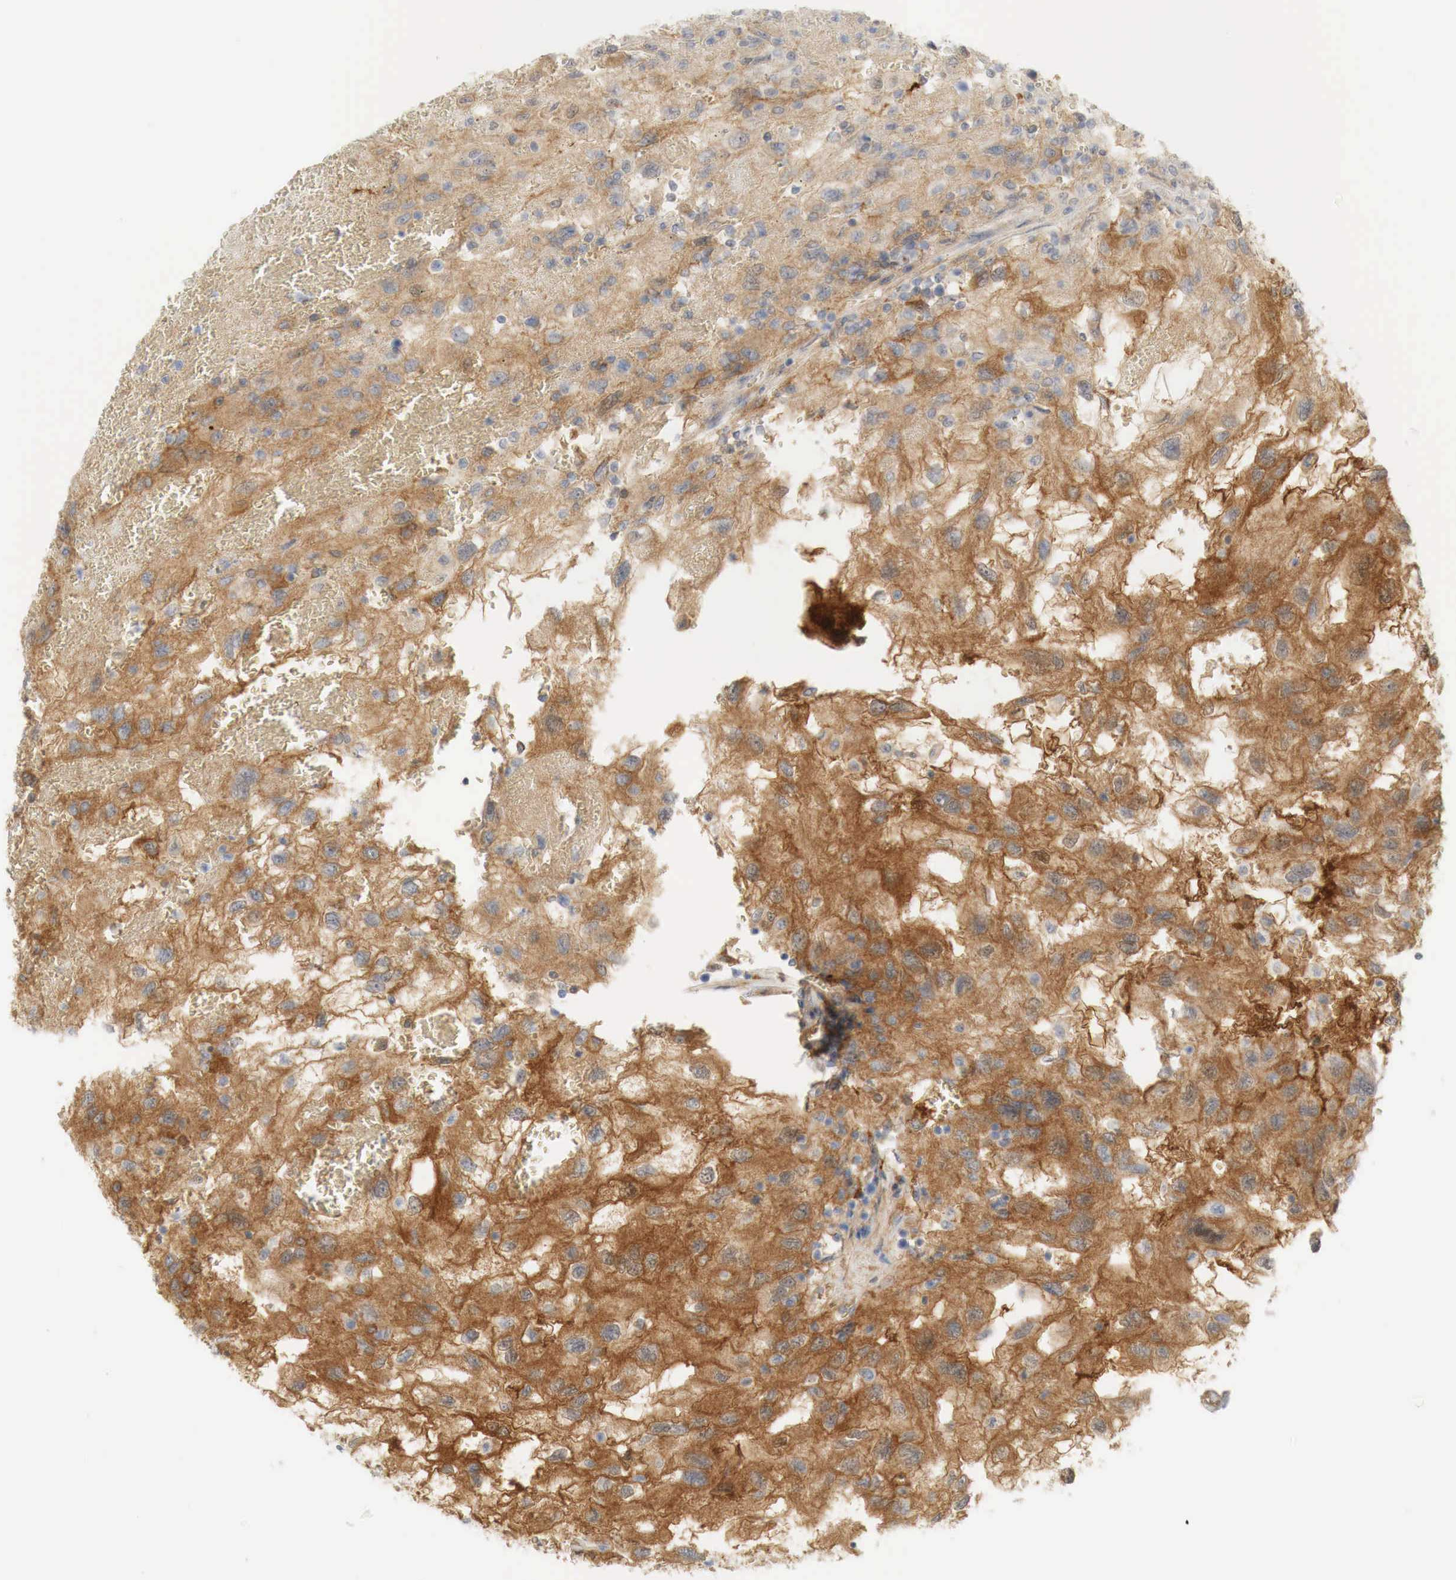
{"staining": {"intensity": "moderate", "quantity": "25%-75%", "location": "cytoplasmic/membranous,nuclear"}, "tissue": "renal cancer", "cell_type": "Tumor cells", "image_type": "cancer", "snomed": [{"axis": "morphology", "description": "Normal tissue, NOS"}, {"axis": "morphology", "description": "Adenocarcinoma, NOS"}, {"axis": "topography", "description": "Kidney"}], "caption": "IHC staining of renal cancer (adenocarcinoma), which displays medium levels of moderate cytoplasmic/membranous and nuclear expression in about 25%-75% of tumor cells indicating moderate cytoplasmic/membranous and nuclear protein expression. The staining was performed using DAB (3,3'-diaminobenzidine) (brown) for protein detection and nuclei were counterstained in hematoxylin (blue).", "gene": "MYC", "patient": {"sex": "male", "age": 71}}